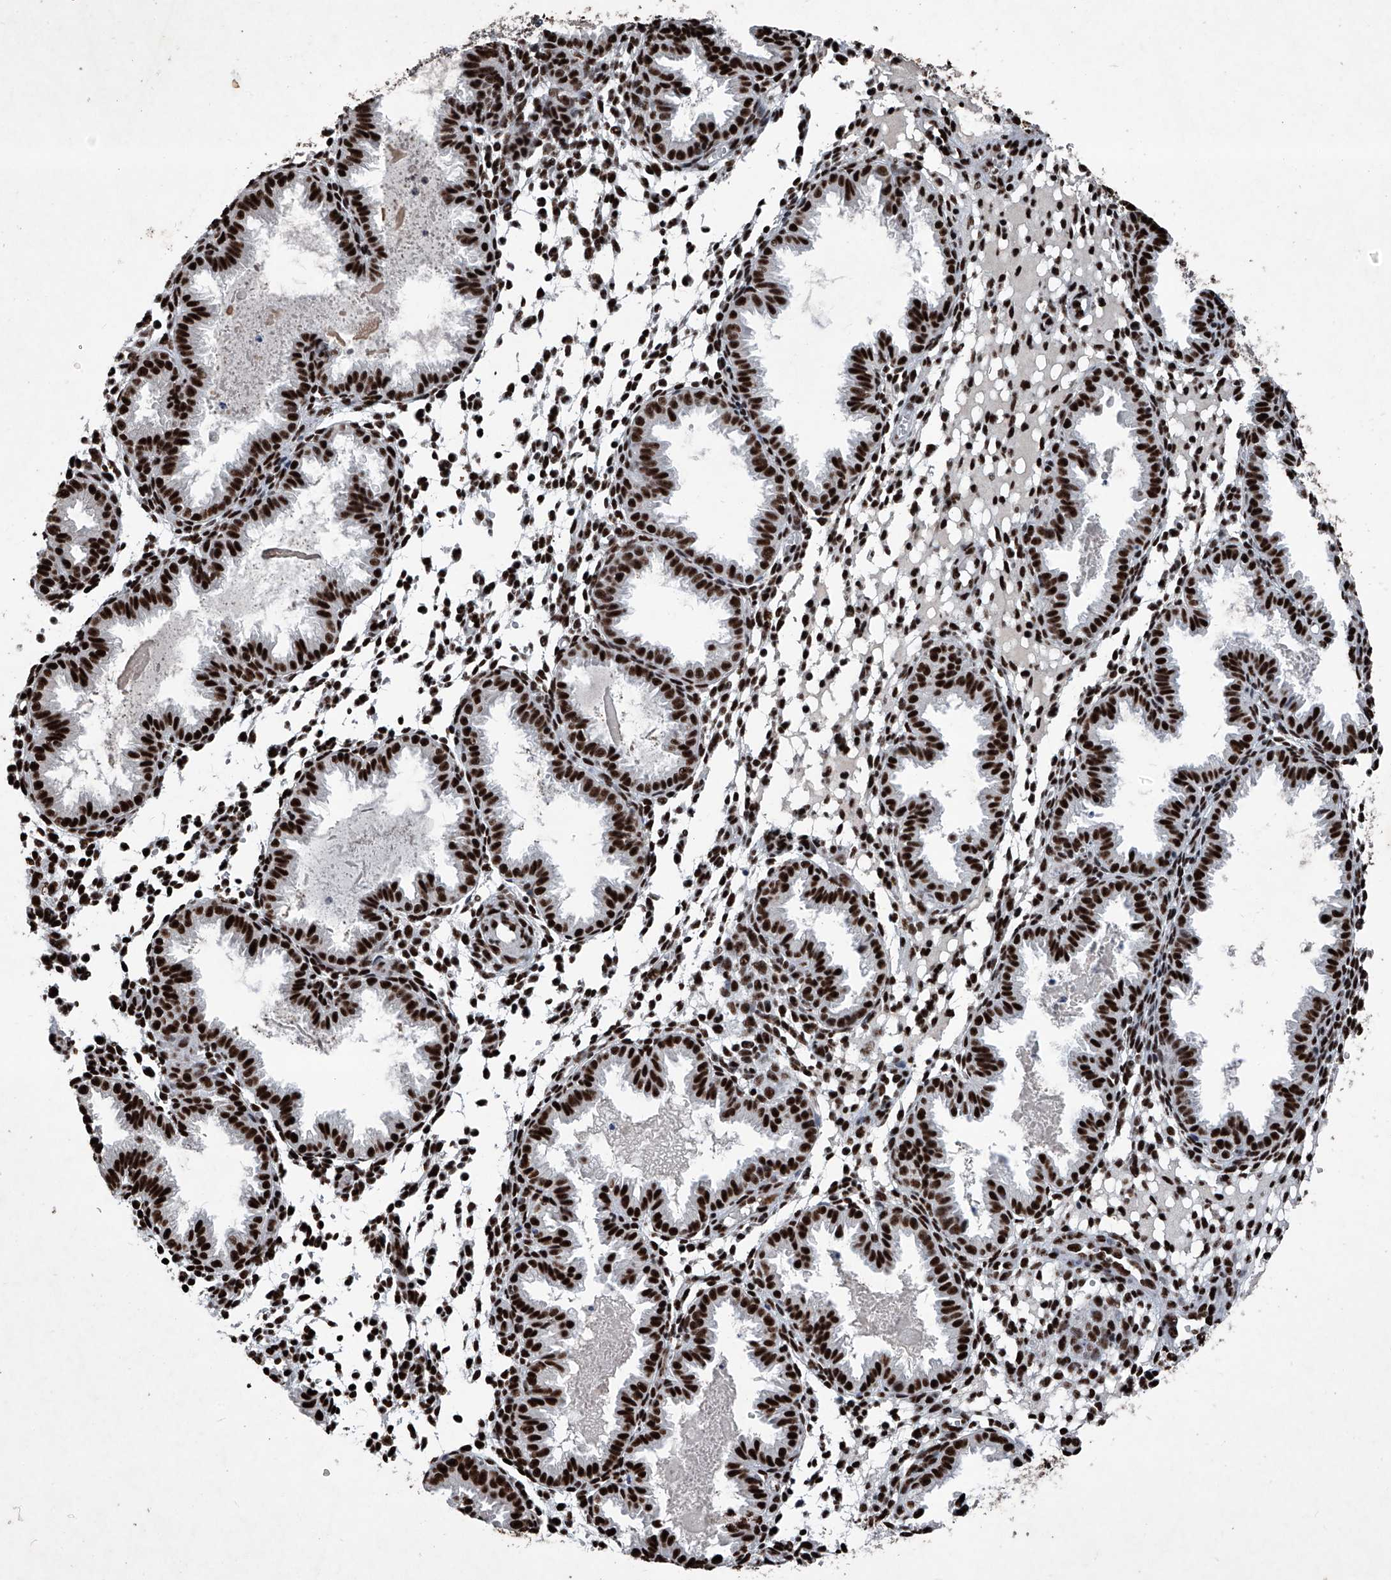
{"staining": {"intensity": "strong", "quantity": ">75%", "location": "nuclear"}, "tissue": "endometrium", "cell_type": "Cells in endometrial stroma", "image_type": "normal", "snomed": [{"axis": "morphology", "description": "Normal tissue, NOS"}, {"axis": "topography", "description": "Endometrium"}], "caption": "DAB immunohistochemical staining of normal human endometrium demonstrates strong nuclear protein positivity in approximately >75% of cells in endometrial stroma. The protein is shown in brown color, while the nuclei are stained blue.", "gene": "DDX39B", "patient": {"sex": "female", "age": 33}}